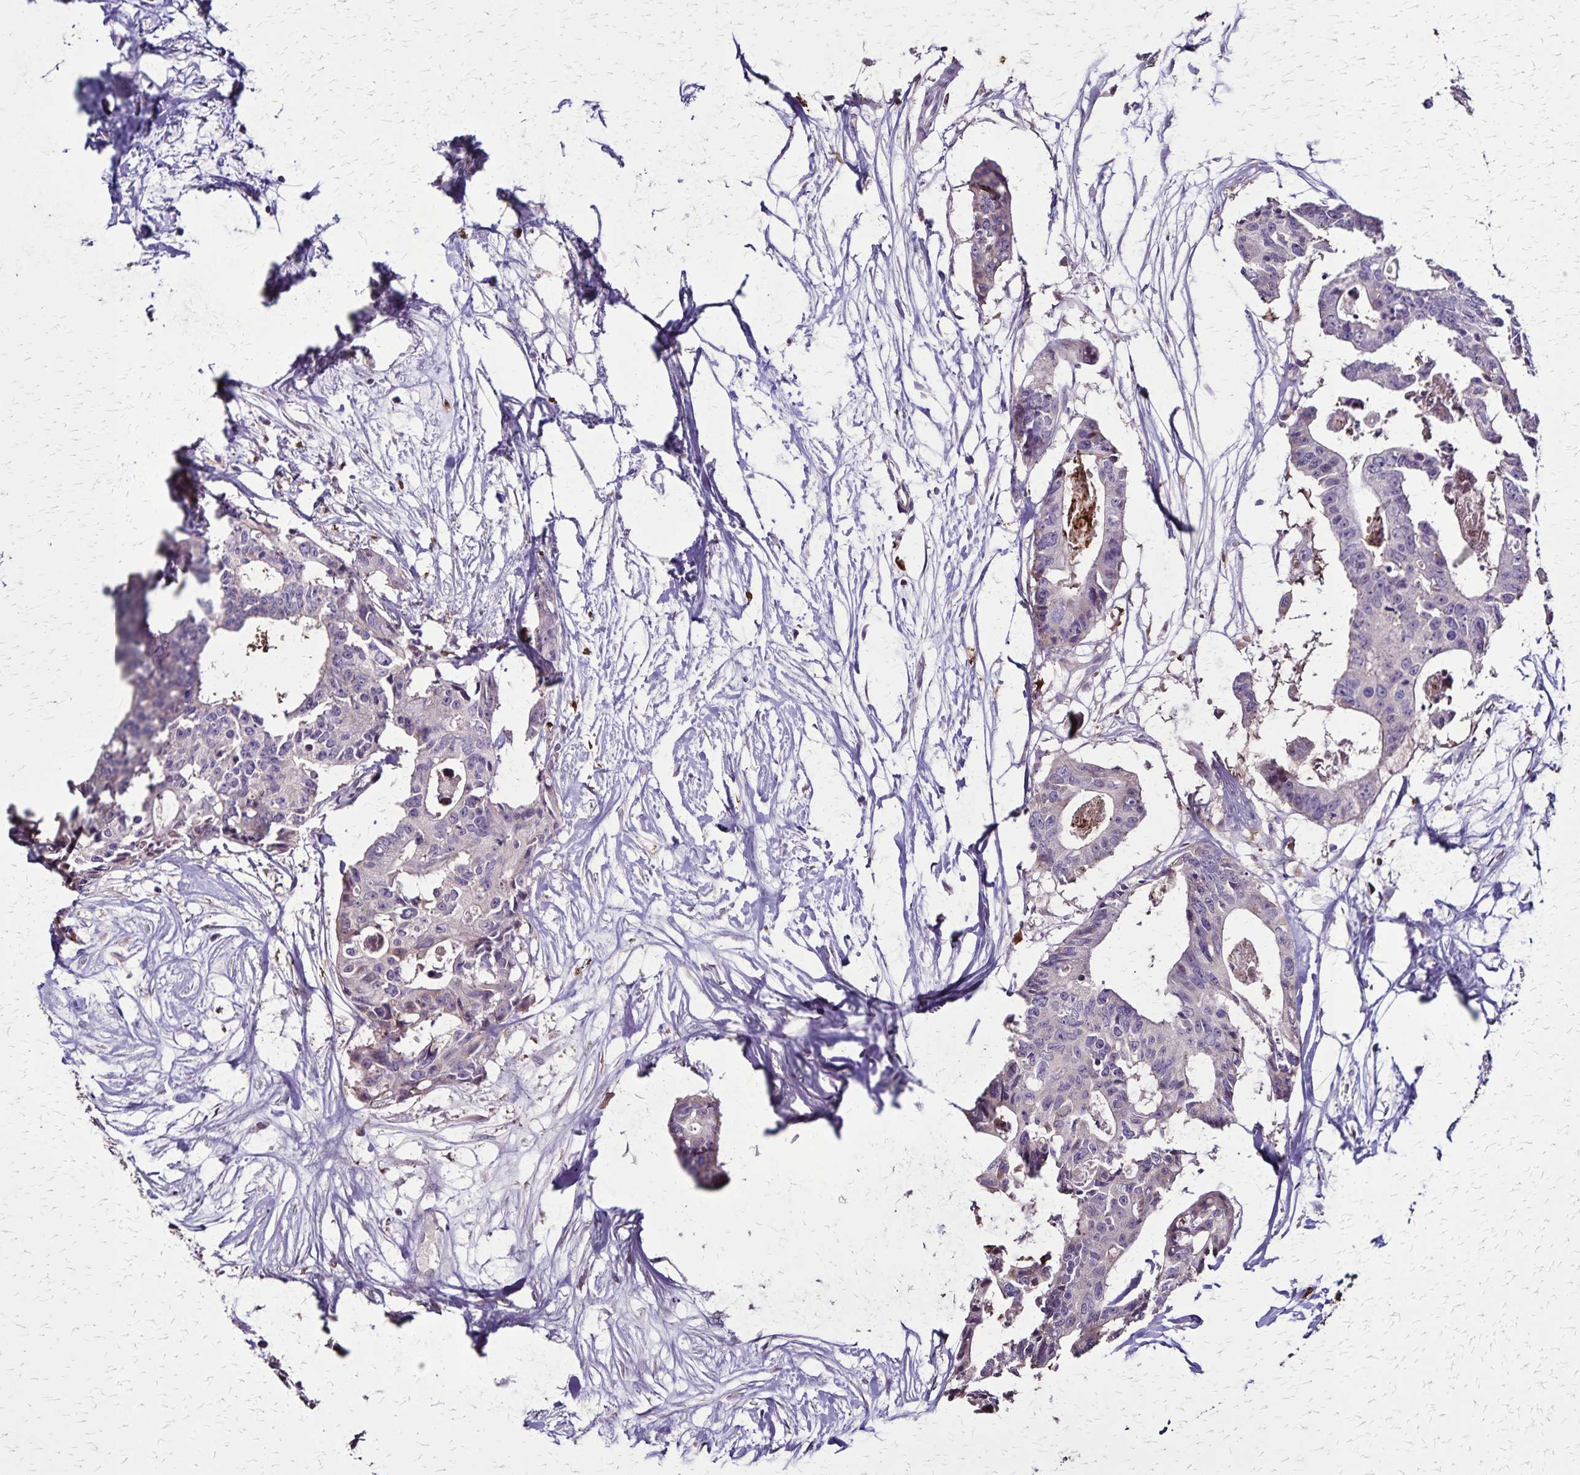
{"staining": {"intensity": "negative", "quantity": "none", "location": "none"}, "tissue": "colorectal cancer", "cell_type": "Tumor cells", "image_type": "cancer", "snomed": [{"axis": "morphology", "description": "Adenocarcinoma, NOS"}, {"axis": "topography", "description": "Rectum"}], "caption": "Immunohistochemistry image of neoplastic tissue: colorectal adenocarcinoma stained with DAB demonstrates no significant protein staining in tumor cells.", "gene": "ULBP3", "patient": {"sex": "male", "age": 57}}